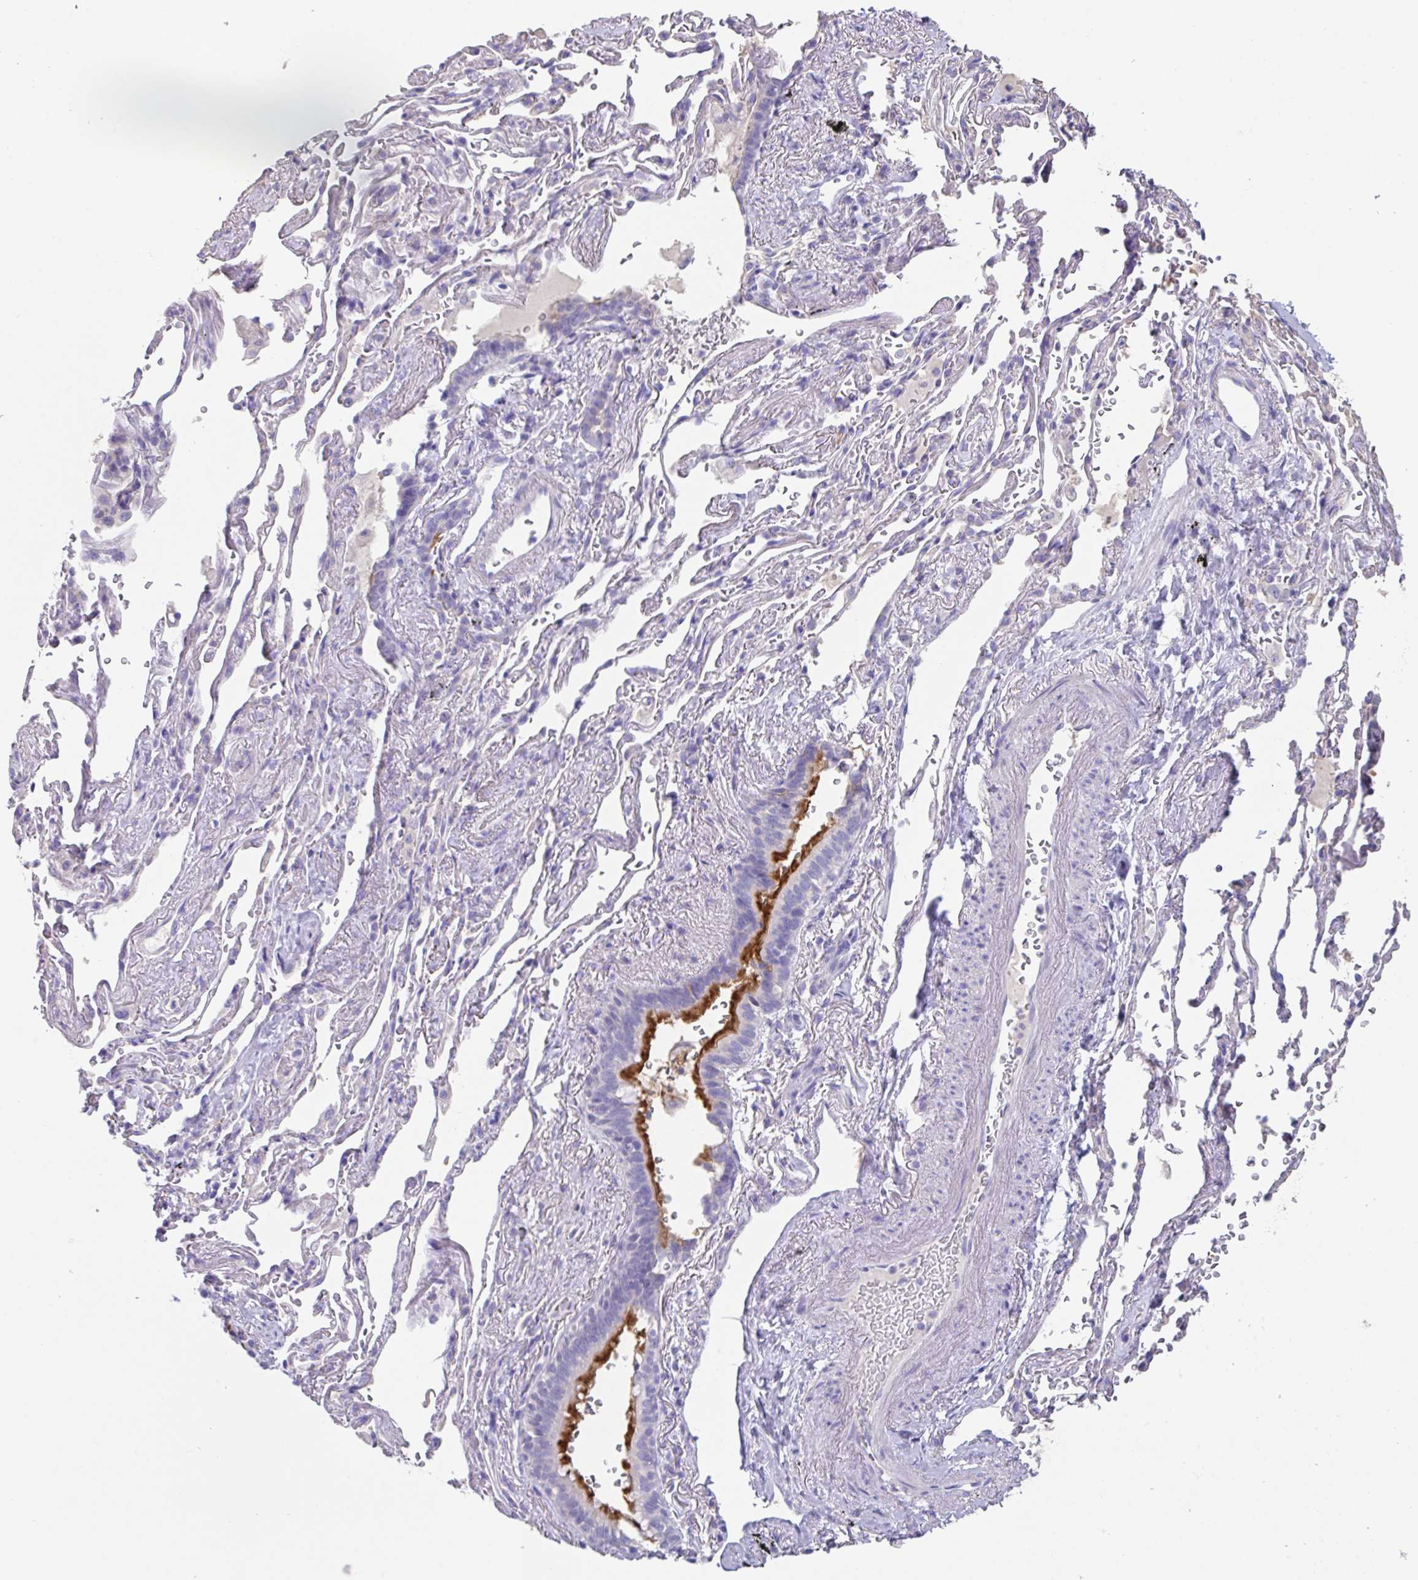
{"staining": {"intensity": "strong", "quantity": ">75%", "location": "cytoplasmic/membranous"}, "tissue": "bronchus", "cell_type": "Respiratory epithelial cells", "image_type": "normal", "snomed": [{"axis": "morphology", "description": "Normal tissue, NOS"}, {"axis": "topography", "description": "Bronchus"}], "caption": "This is a histology image of immunohistochemistry (IHC) staining of unremarkable bronchus, which shows strong expression in the cytoplasmic/membranous of respiratory epithelial cells.", "gene": "SLC44A4", "patient": {"sex": "male", "age": 70}}